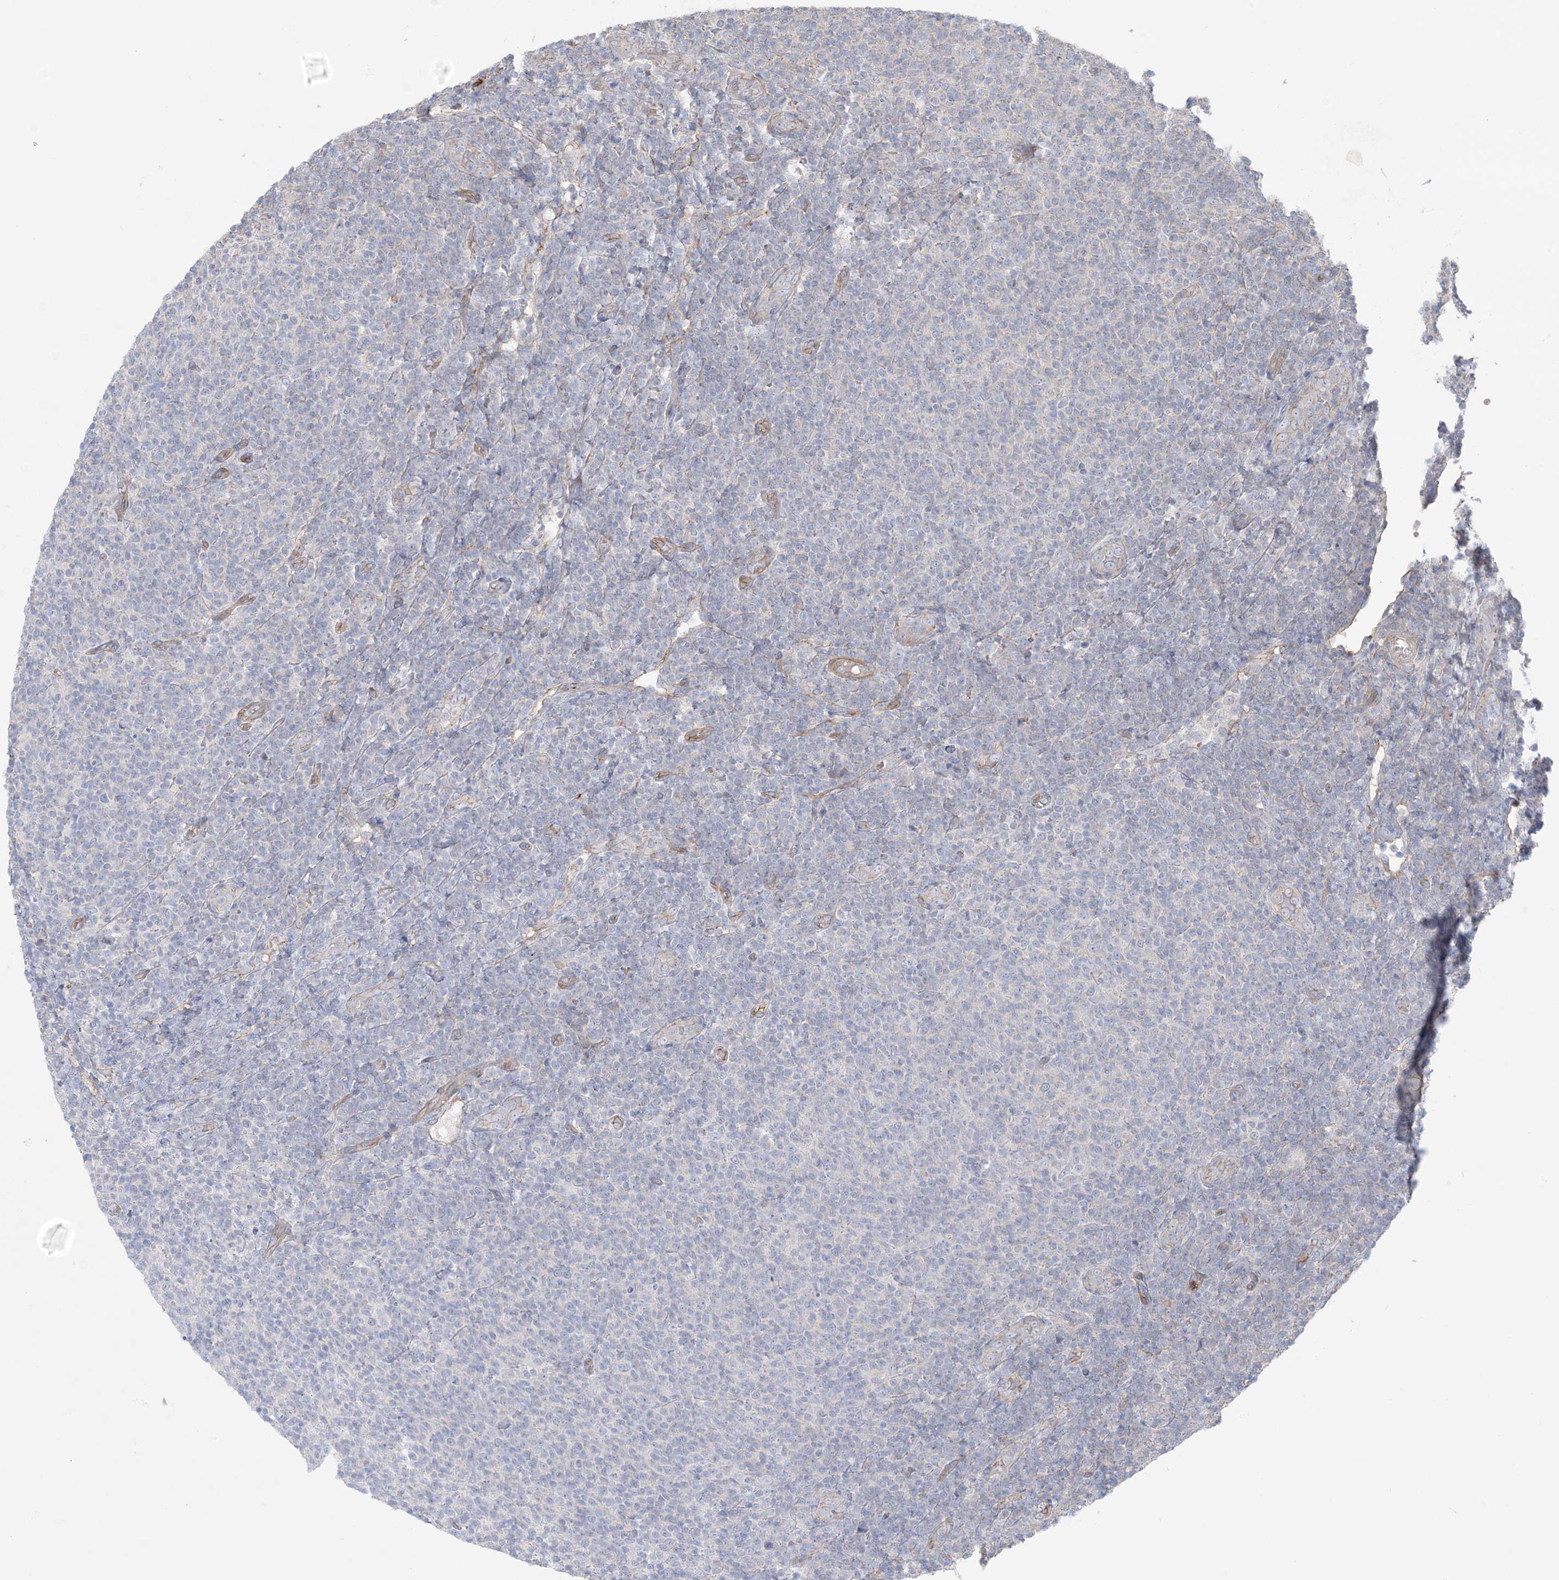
{"staining": {"intensity": "negative", "quantity": "none", "location": "none"}, "tissue": "lymphoma", "cell_type": "Tumor cells", "image_type": "cancer", "snomed": [{"axis": "morphology", "description": "Malignant lymphoma, non-Hodgkin's type, Low grade"}, {"axis": "topography", "description": "Lymph node"}], "caption": "Immunohistochemistry (IHC) photomicrograph of malignant lymphoma, non-Hodgkin's type (low-grade) stained for a protein (brown), which demonstrates no expression in tumor cells.", "gene": "CCNY", "patient": {"sex": "male", "age": 66}}